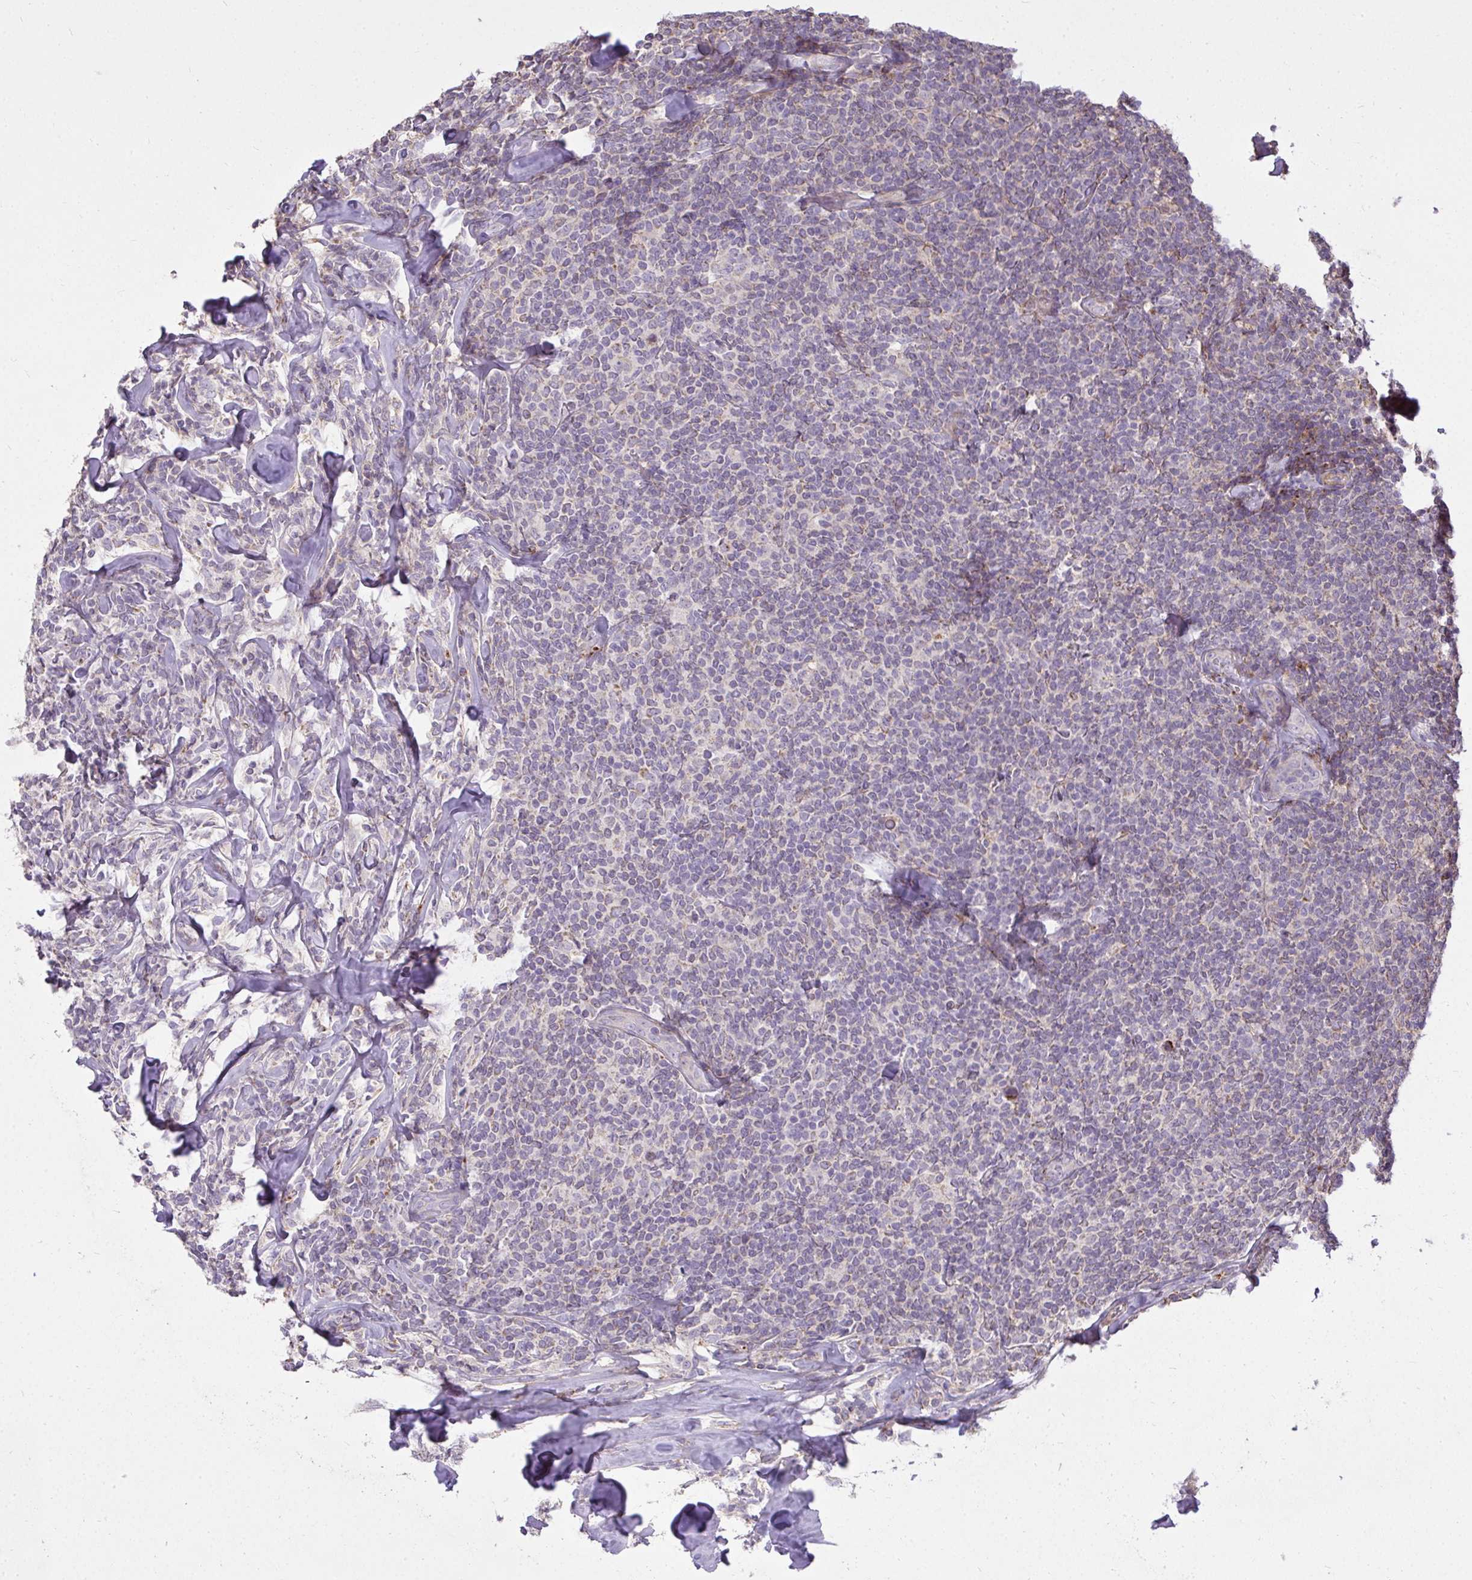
{"staining": {"intensity": "weak", "quantity": "<25%", "location": "cytoplasmic/membranous"}, "tissue": "lymphoma", "cell_type": "Tumor cells", "image_type": "cancer", "snomed": [{"axis": "morphology", "description": "Malignant lymphoma, non-Hodgkin's type, Low grade"}, {"axis": "topography", "description": "Lymph node"}], "caption": "High magnification brightfield microscopy of lymphoma stained with DAB (brown) and counterstained with hematoxylin (blue): tumor cells show no significant expression. (DAB (3,3'-diaminobenzidine) immunohistochemistry (IHC) with hematoxylin counter stain).", "gene": "STRIP1", "patient": {"sex": "female", "age": 56}}